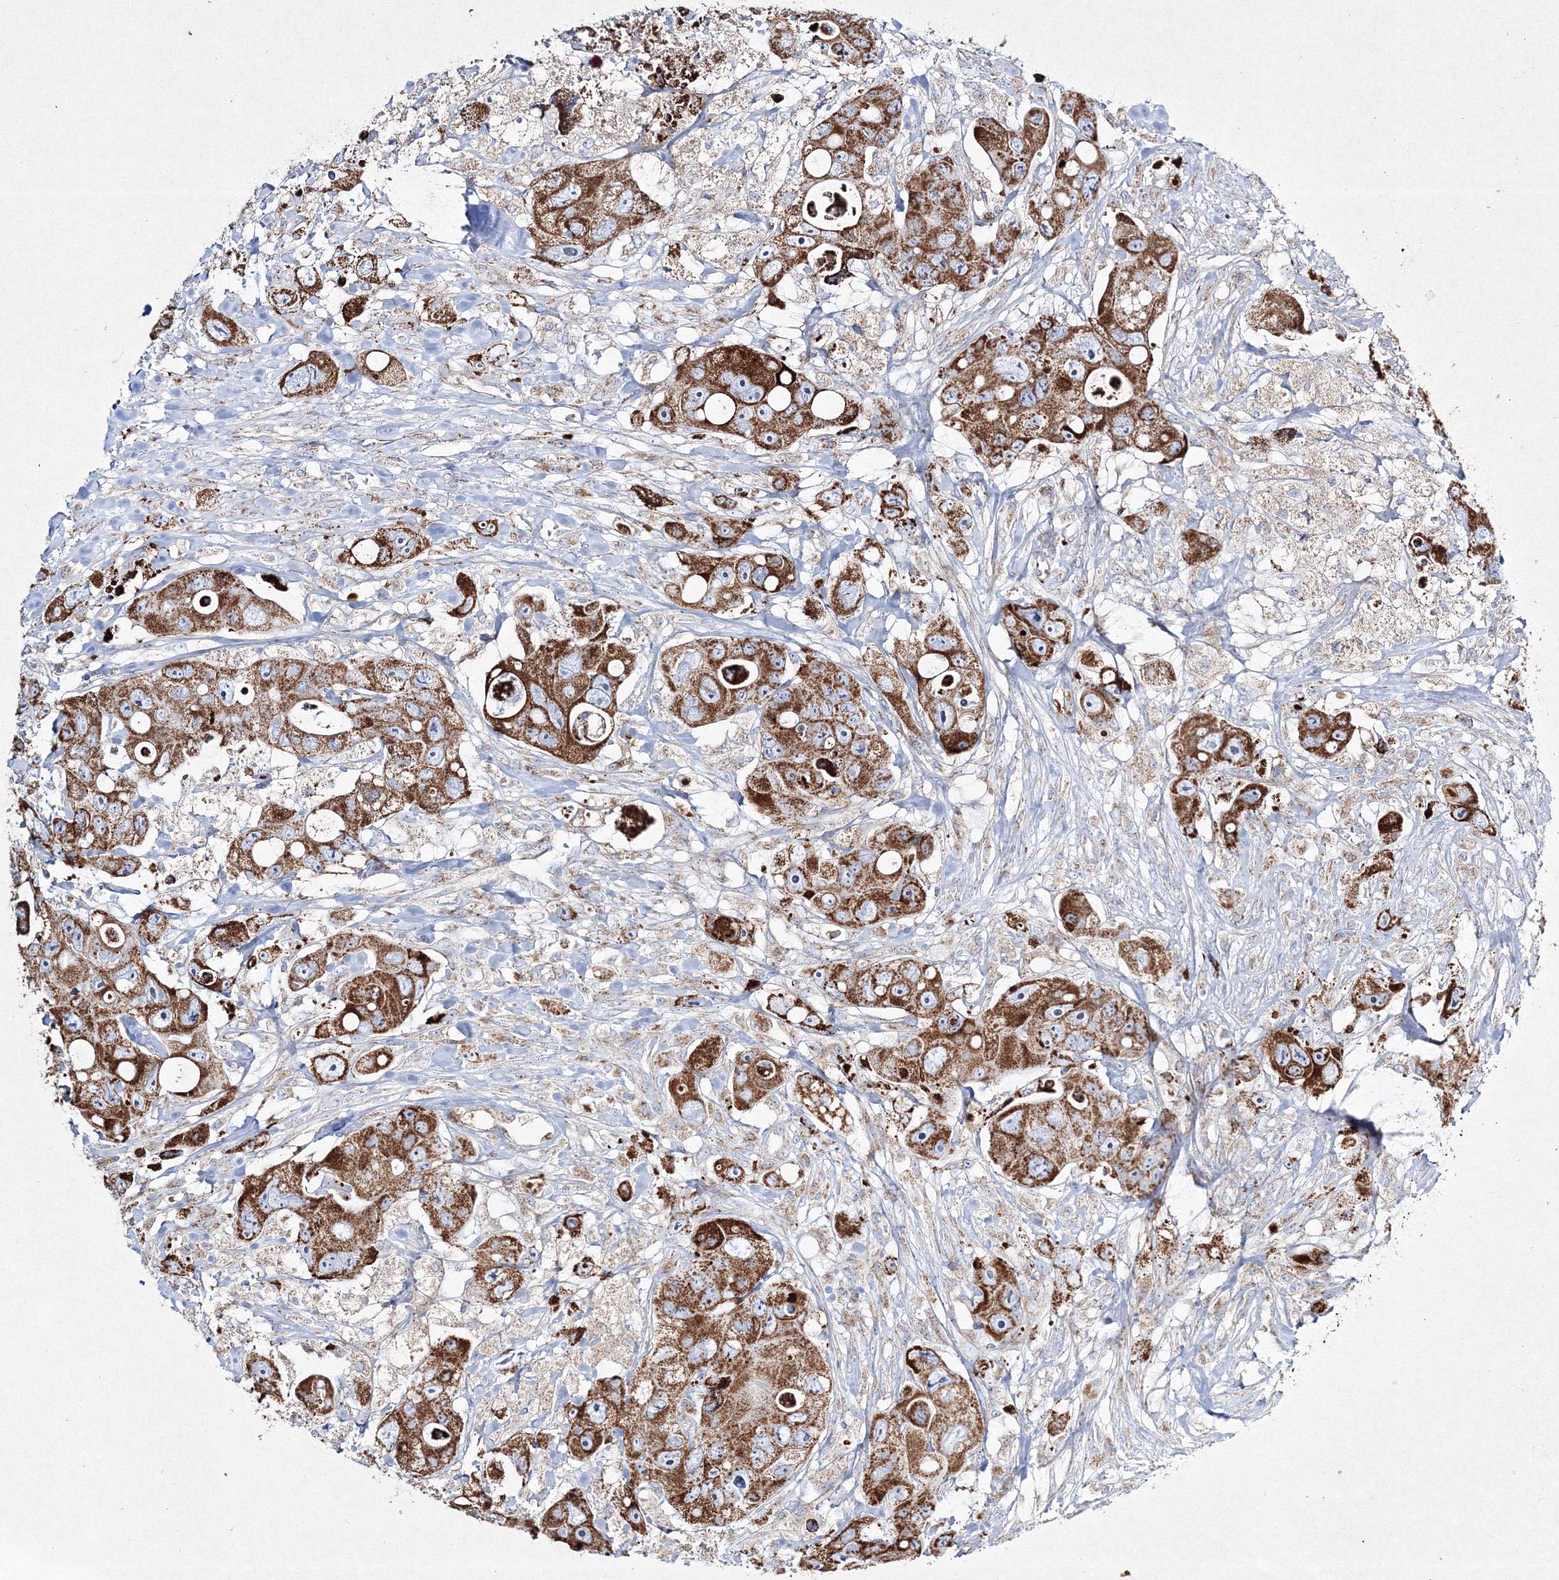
{"staining": {"intensity": "strong", "quantity": ">75%", "location": "cytoplasmic/membranous"}, "tissue": "colorectal cancer", "cell_type": "Tumor cells", "image_type": "cancer", "snomed": [{"axis": "morphology", "description": "Adenocarcinoma, NOS"}, {"axis": "topography", "description": "Colon"}], "caption": "This is an image of immunohistochemistry staining of colorectal cancer, which shows strong staining in the cytoplasmic/membranous of tumor cells.", "gene": "IGSF9", "patient": {"sex": "female", "age": 46}}